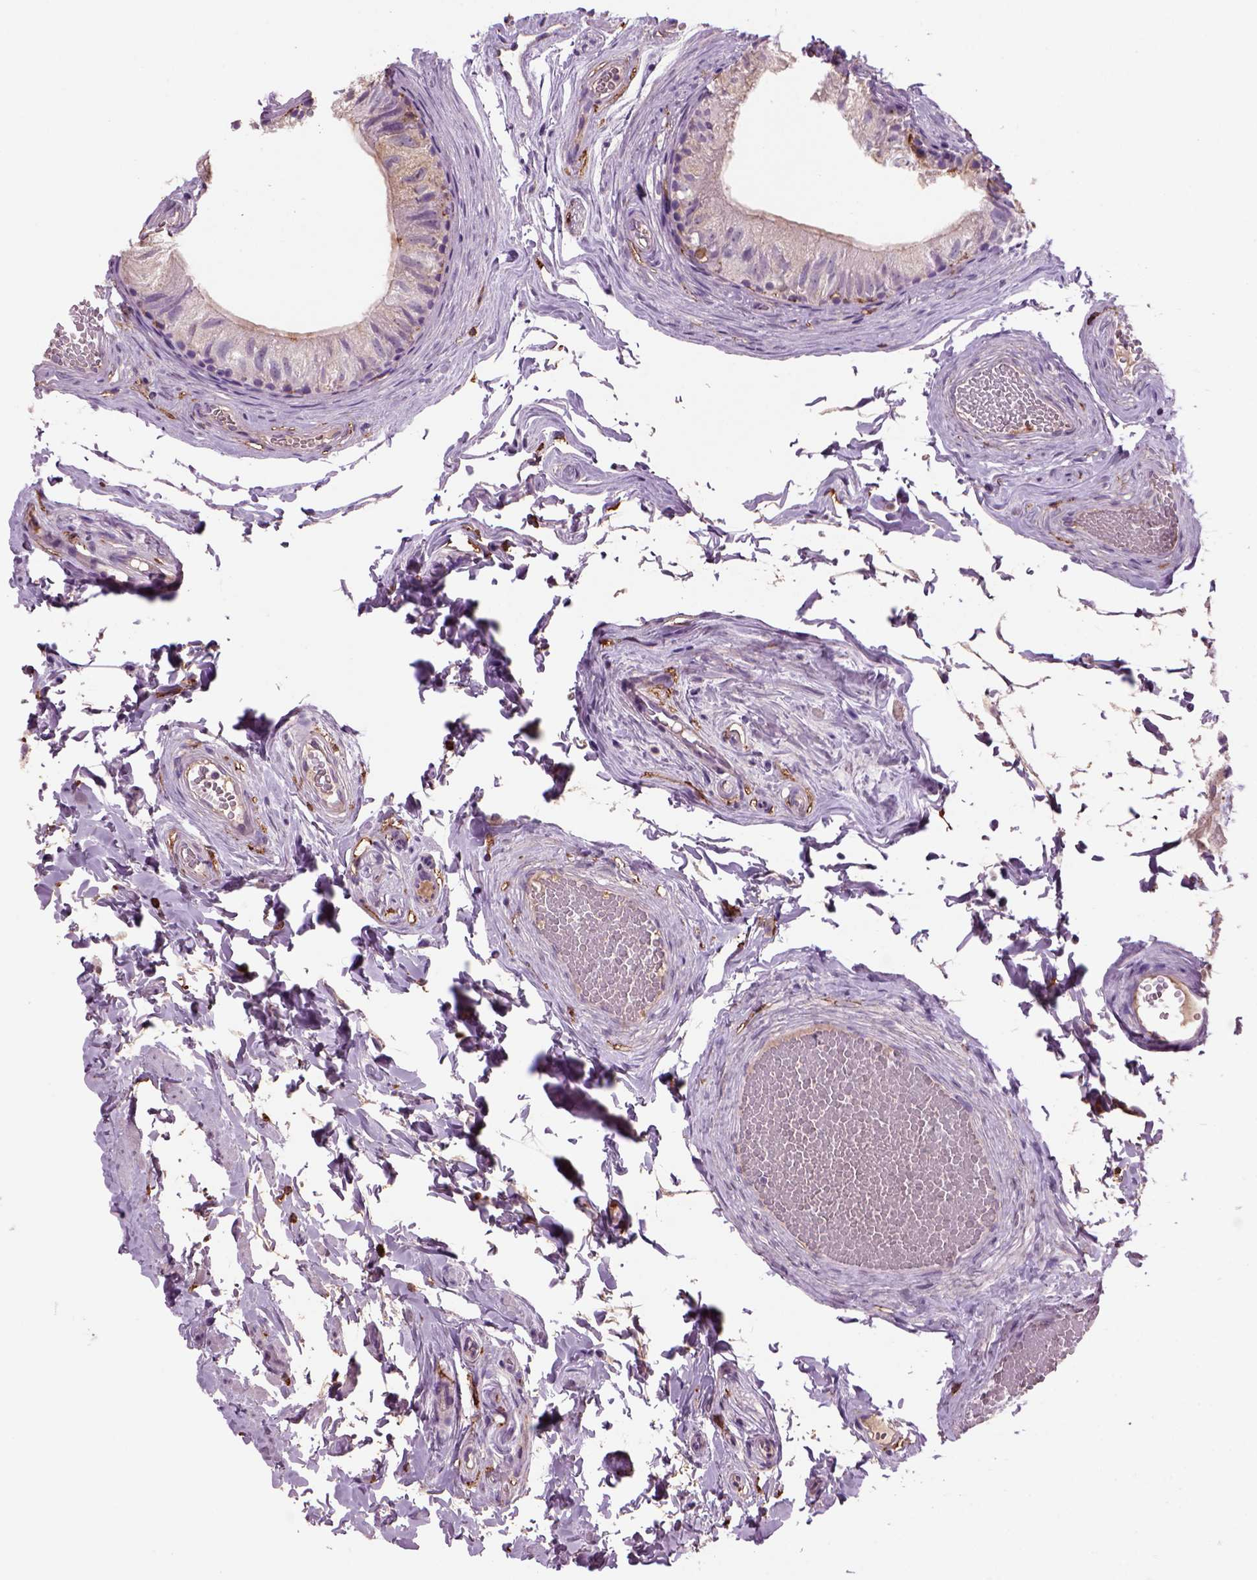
{"staining": {"intensity": "weak", "quantity": "<25%", "location": "cytoplasmic/membranous"}, "tissue": "epididymis", "cell_type": "Glandular cells", "image_type": "normal", "snomed": [{"axis": "morphology", "description": "Normal tissue, NOS"}, {"axis": "topography", "description": "Epididymis"}], "caption": "This is a histopathology image of immunohistochemistry (IHC) staining of benign epididymis, which shows no expression in glandular cells. Brightfield microscopy of immunohistochemistry (IHC) stained with DAB (brown) and hematoxylin (blue), captured at high magnification.", "gene": "CD14", "patient": {"sex": "male", "age": 45}}